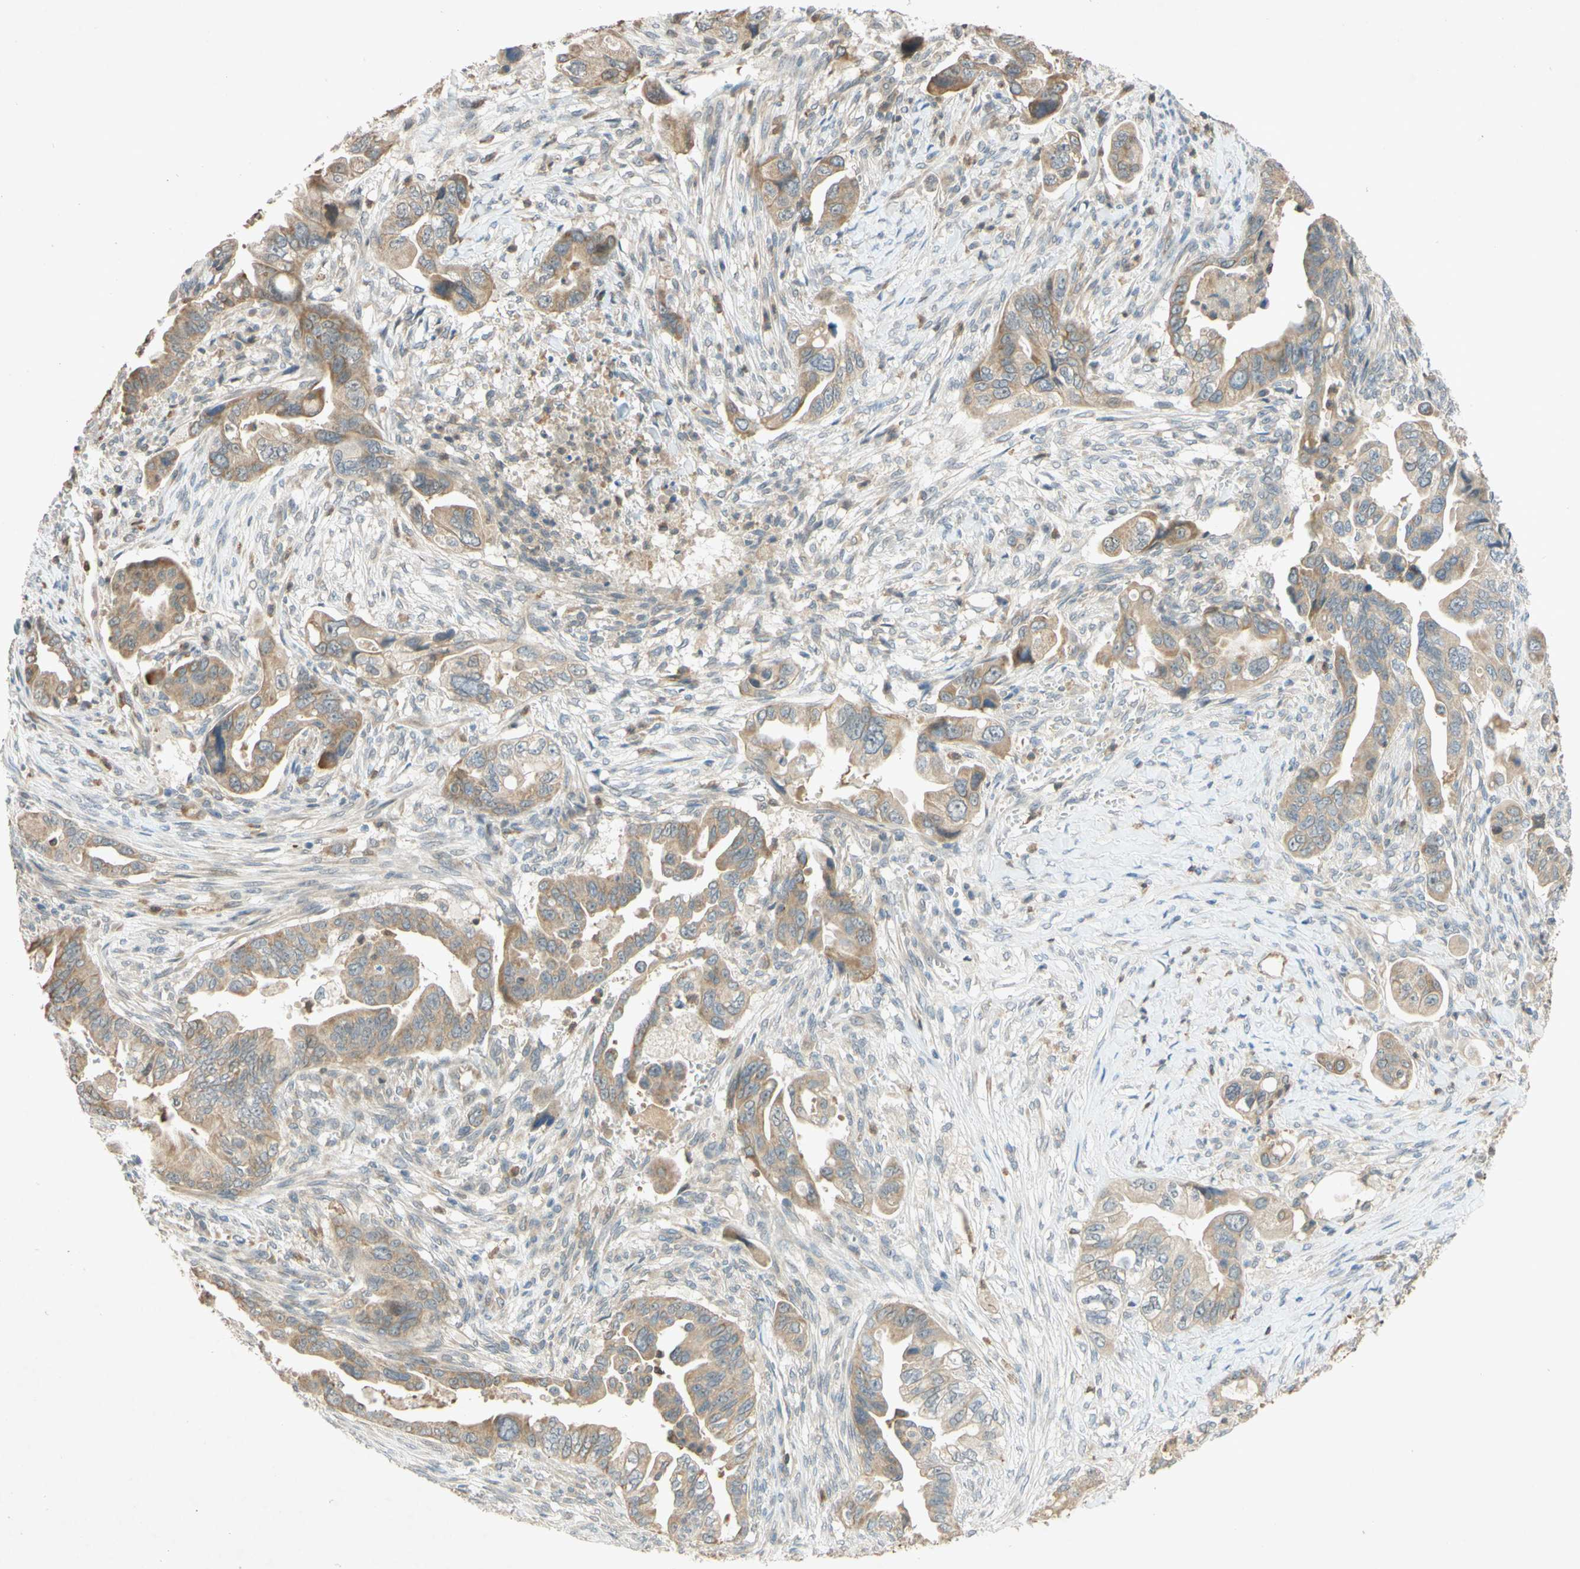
{"staining": {"intensity": "moderate", "quantity": ">75%", "location": "cytoplasmic/membranous"}, "tissue": "pancreatic cancer", "cell_type": "Tumor cells", "image_type": "cancer", "snomed": [{"axis": "morphology", "description": "Adenocarcinoma, NOS"}, {"axis": "topography", "description": "Pancreas"}], "caption": "High-power microscopy captured an immunohistochemistry (IHC) photomicrograph of pancreatic cancer, revealing moderate cytoplasmic/membranous staining in approximately >75% of tumor cells. (DAB (3,3'-diaminobenzidine) IHC, brown staining for protein, blue staining for nuclei).", "gene": "GATA1", "patient": {"sex": "male", "age": 70}}